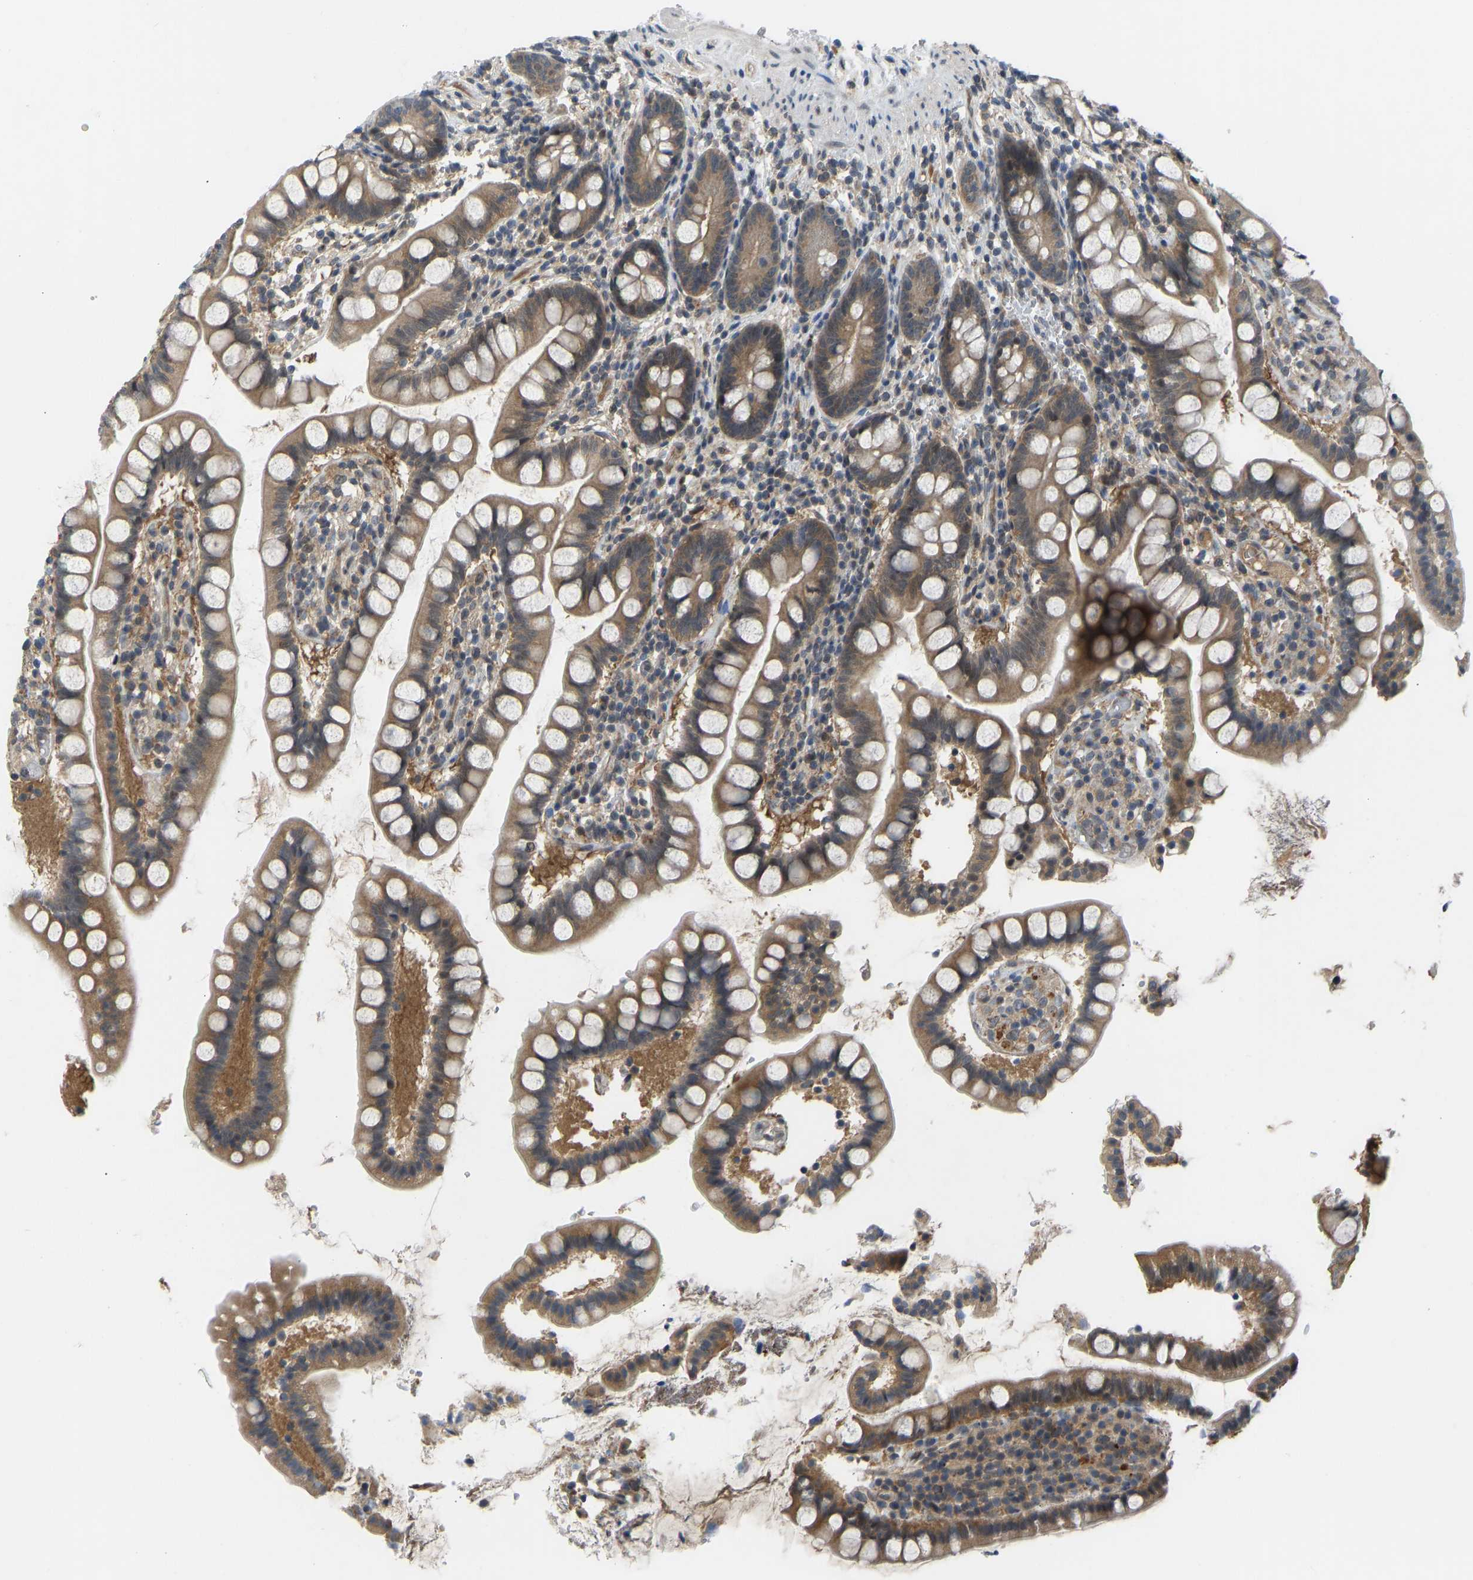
{"staining": {"intensity": "strong", "quantity": "<25%", "location": "cytoplasmic/membranous,nuclear"}, "tissue": "small intestine", "cell_type": "Glandular cells", "image_type": "normal", "snomed": [{"axis": "morphology", "description": "Normal tissue, NOS"}, {"axis": "topography", "description": "Small intestine"}], "caption": "Protein expression analysis of unremarkable small intestine demonstrates strong cytoplasmic/membranous,nuclear expression in approximately <25% of glandular cells.", "gene": "ZNF251", "patient": {"sex": "female", "age": 84}}